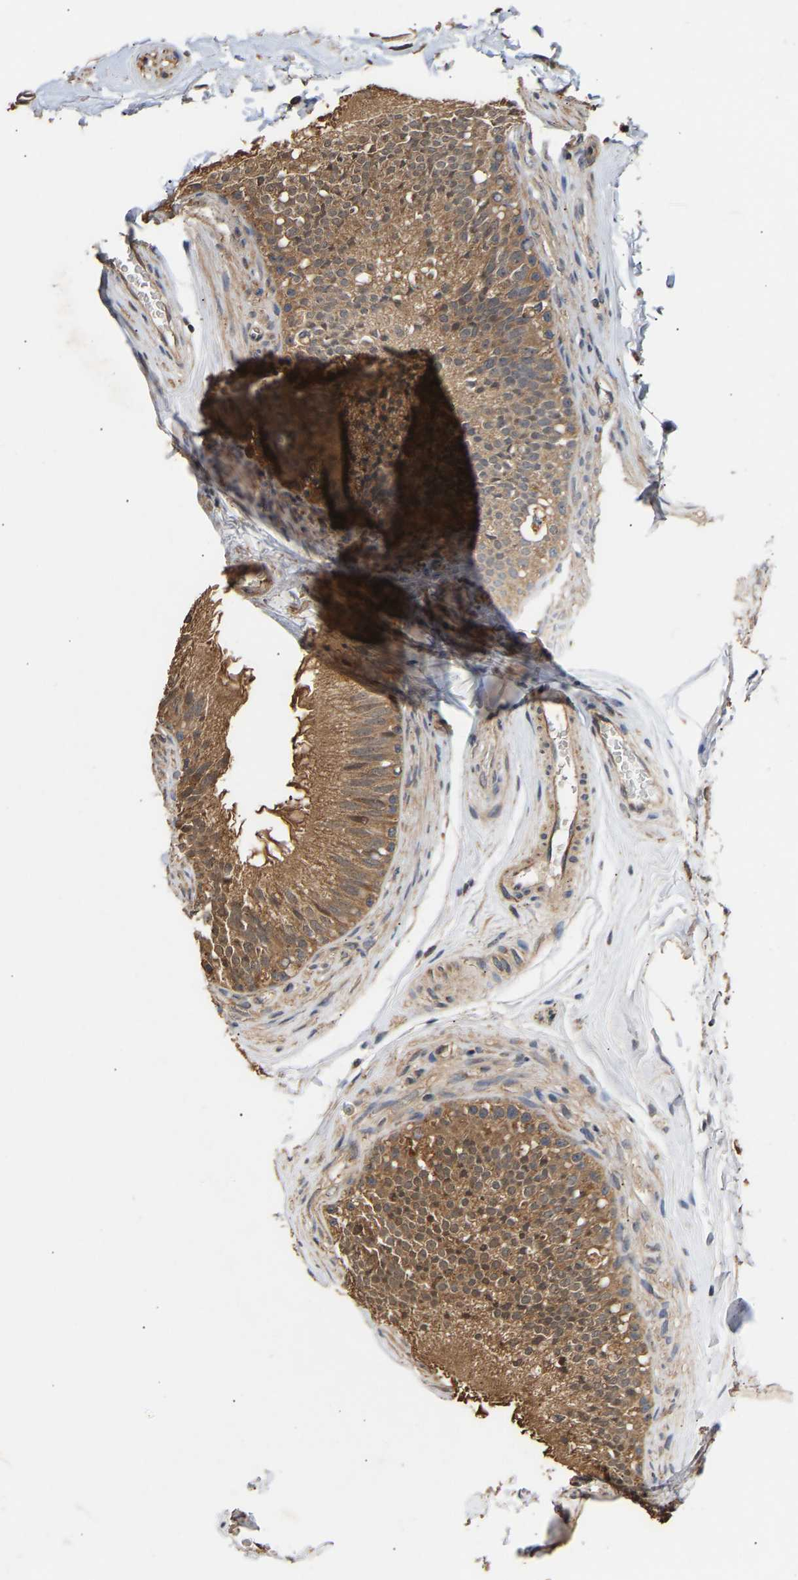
{"staining": {"intensity": "moderate", "quantity": ">75%", "location": "cytoplasmic/membranous"}, "tissue": "epididymis", "cell_type": "Glandular cells", "image_type": "normal", "snomed": [{"axis": "morphology", "description": "Normal tissue, NOS"}, {"axis": "topography", "description": "Testis"}, {"axis": "topography", "description": "Epididymis"}], "caption": "Glandular cells exhibit moderate cytoplasmic/membranous staining in about >75% of cells in normal epididymis.", "gene": "ZNF26", "patient": {"sex": "male", "age": 36}}